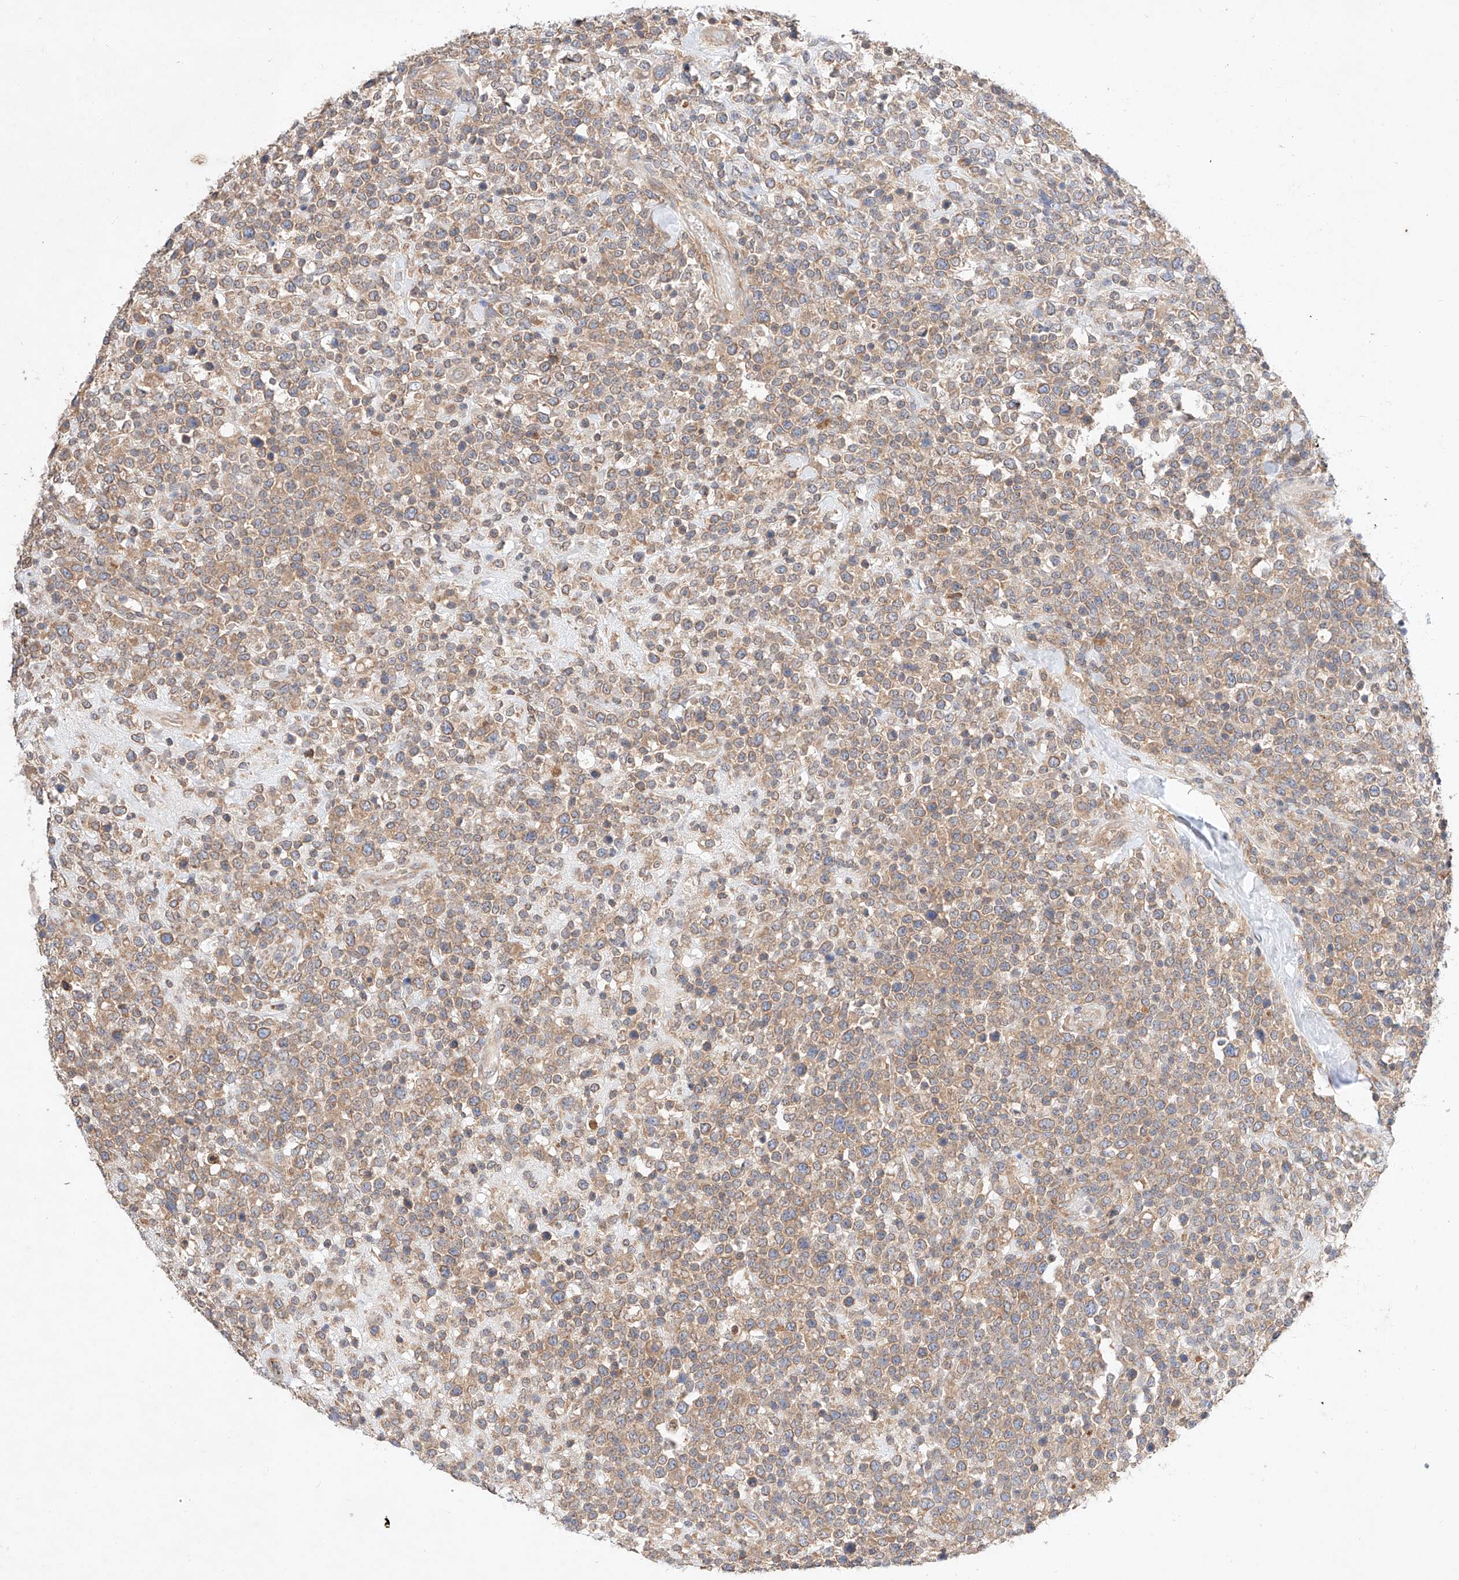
{"staining": {"intensity": "moderate", "quantity": ">75%", "location": "cytoplasmic/membranous"}, "tissue": "lymphoma", "cell_type": "Tumor cells", "image_type": "cancer", "snomed": [{"axis": "morphology", "description": "Malignant lymphoma, non-Hodgkin's type, High grade"}, {"axis": "topography", "description": "Colon"}], "caption": "This is an image of immunohistochemistry staining of high-grade malignant lymphoma, non-Hodgkin's type, which shows moderate expression in the cytoplasmic/membranous of tumor cells.", "gene": "C6orf118", "patient": {"sex": "female", "age": 53}}